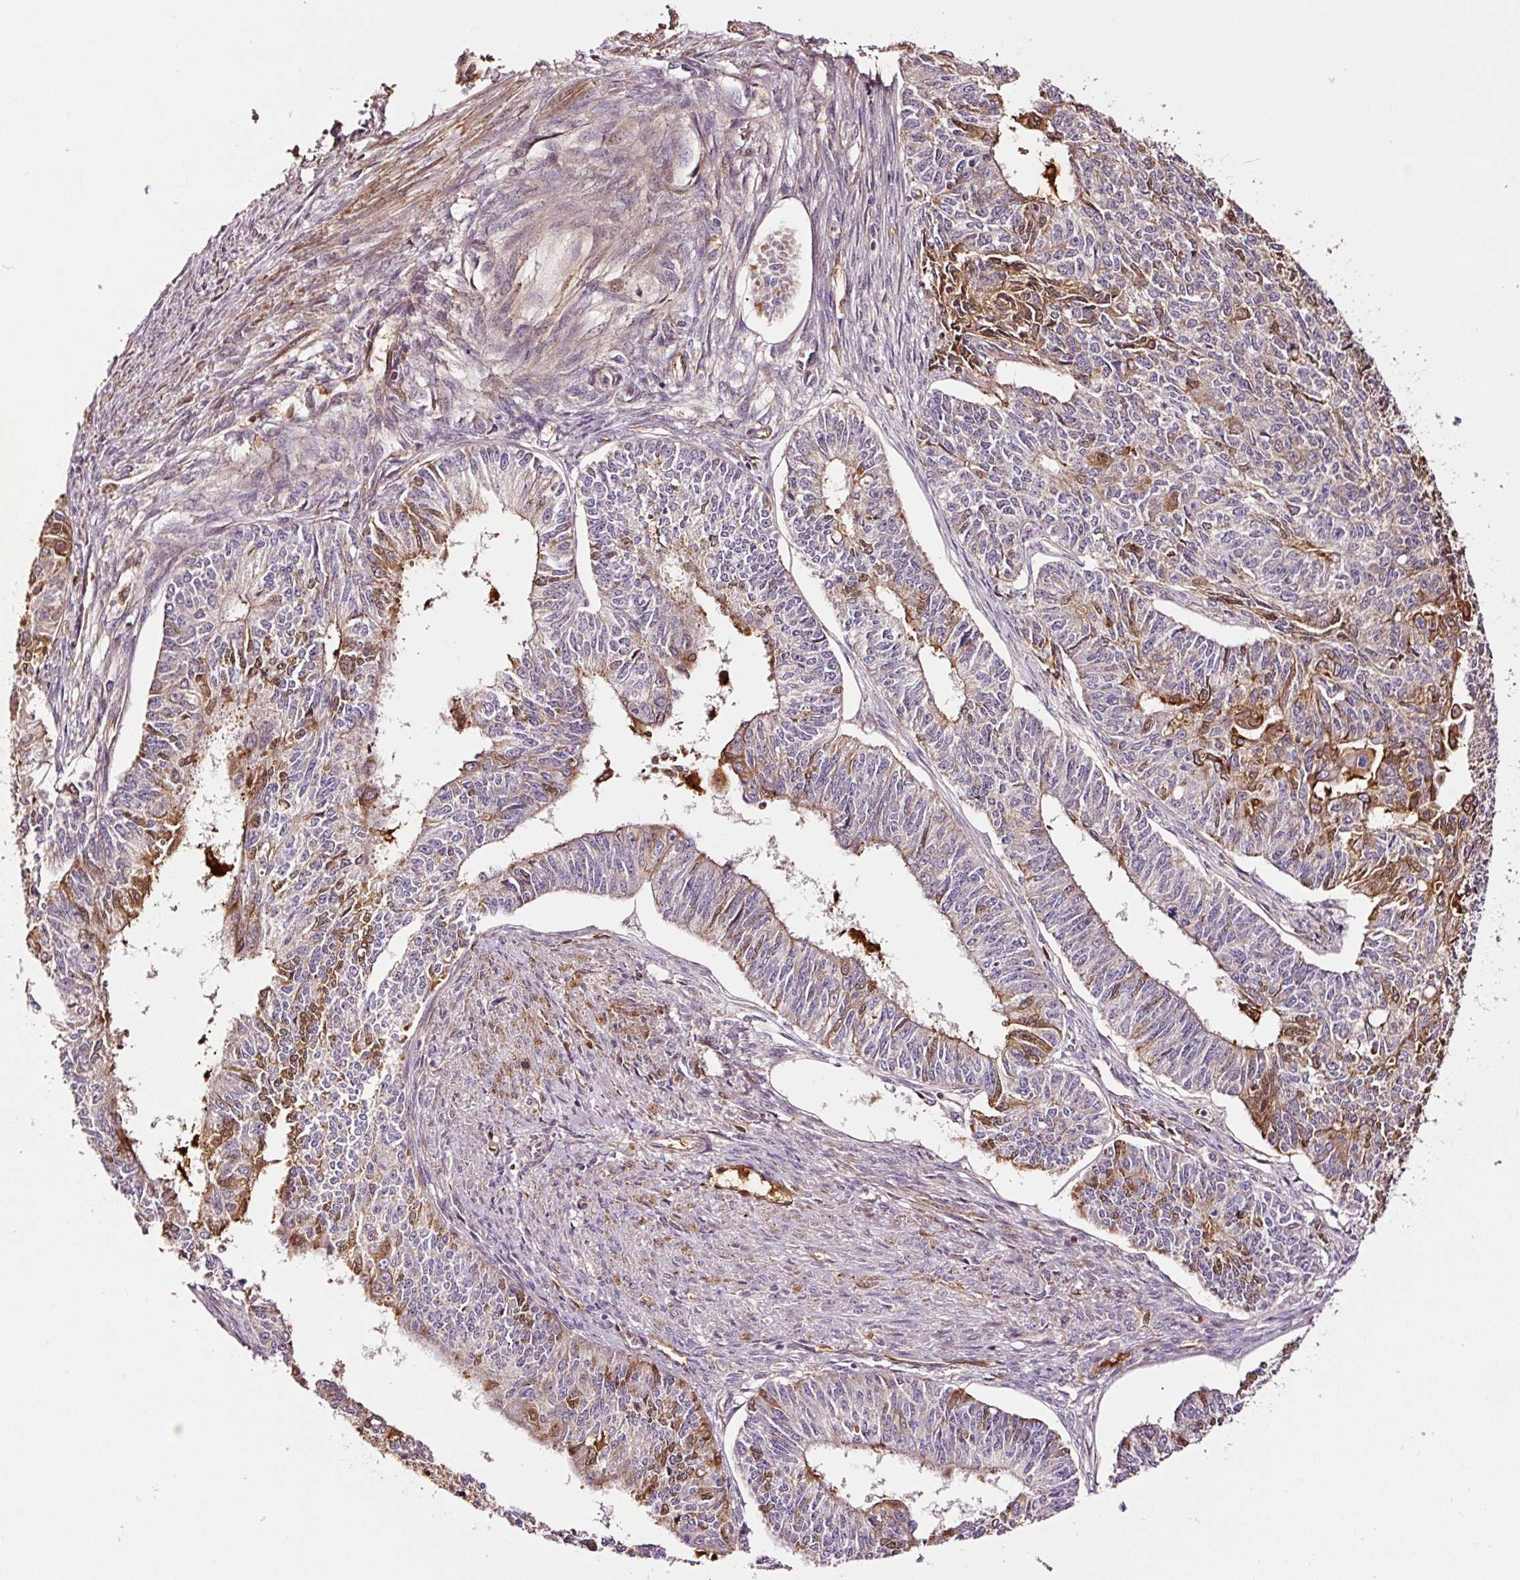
{"staining": {"intensity": "moderate", "quantity": "<25%", "location": "cytoplasmic/membranous"}, "tissue": "endometrial cancer", "cell_type": "Tumor cells", "image_type": "cancer", "snomed": [{"axis": "morphology", "description": "Adenocarcinoma, NOS"}, {"axis": "topography", "description": "Endometrium"}], "caption": "This is a micrograph of immunohistochemistry staining of endometrial cancer (adenocarcinoma), which shows moderate staining in the cytoplasmic/membranous of tumor cells.", "gene": "PGLYRP2", "patient": {"sex": "female", "age": 32}}